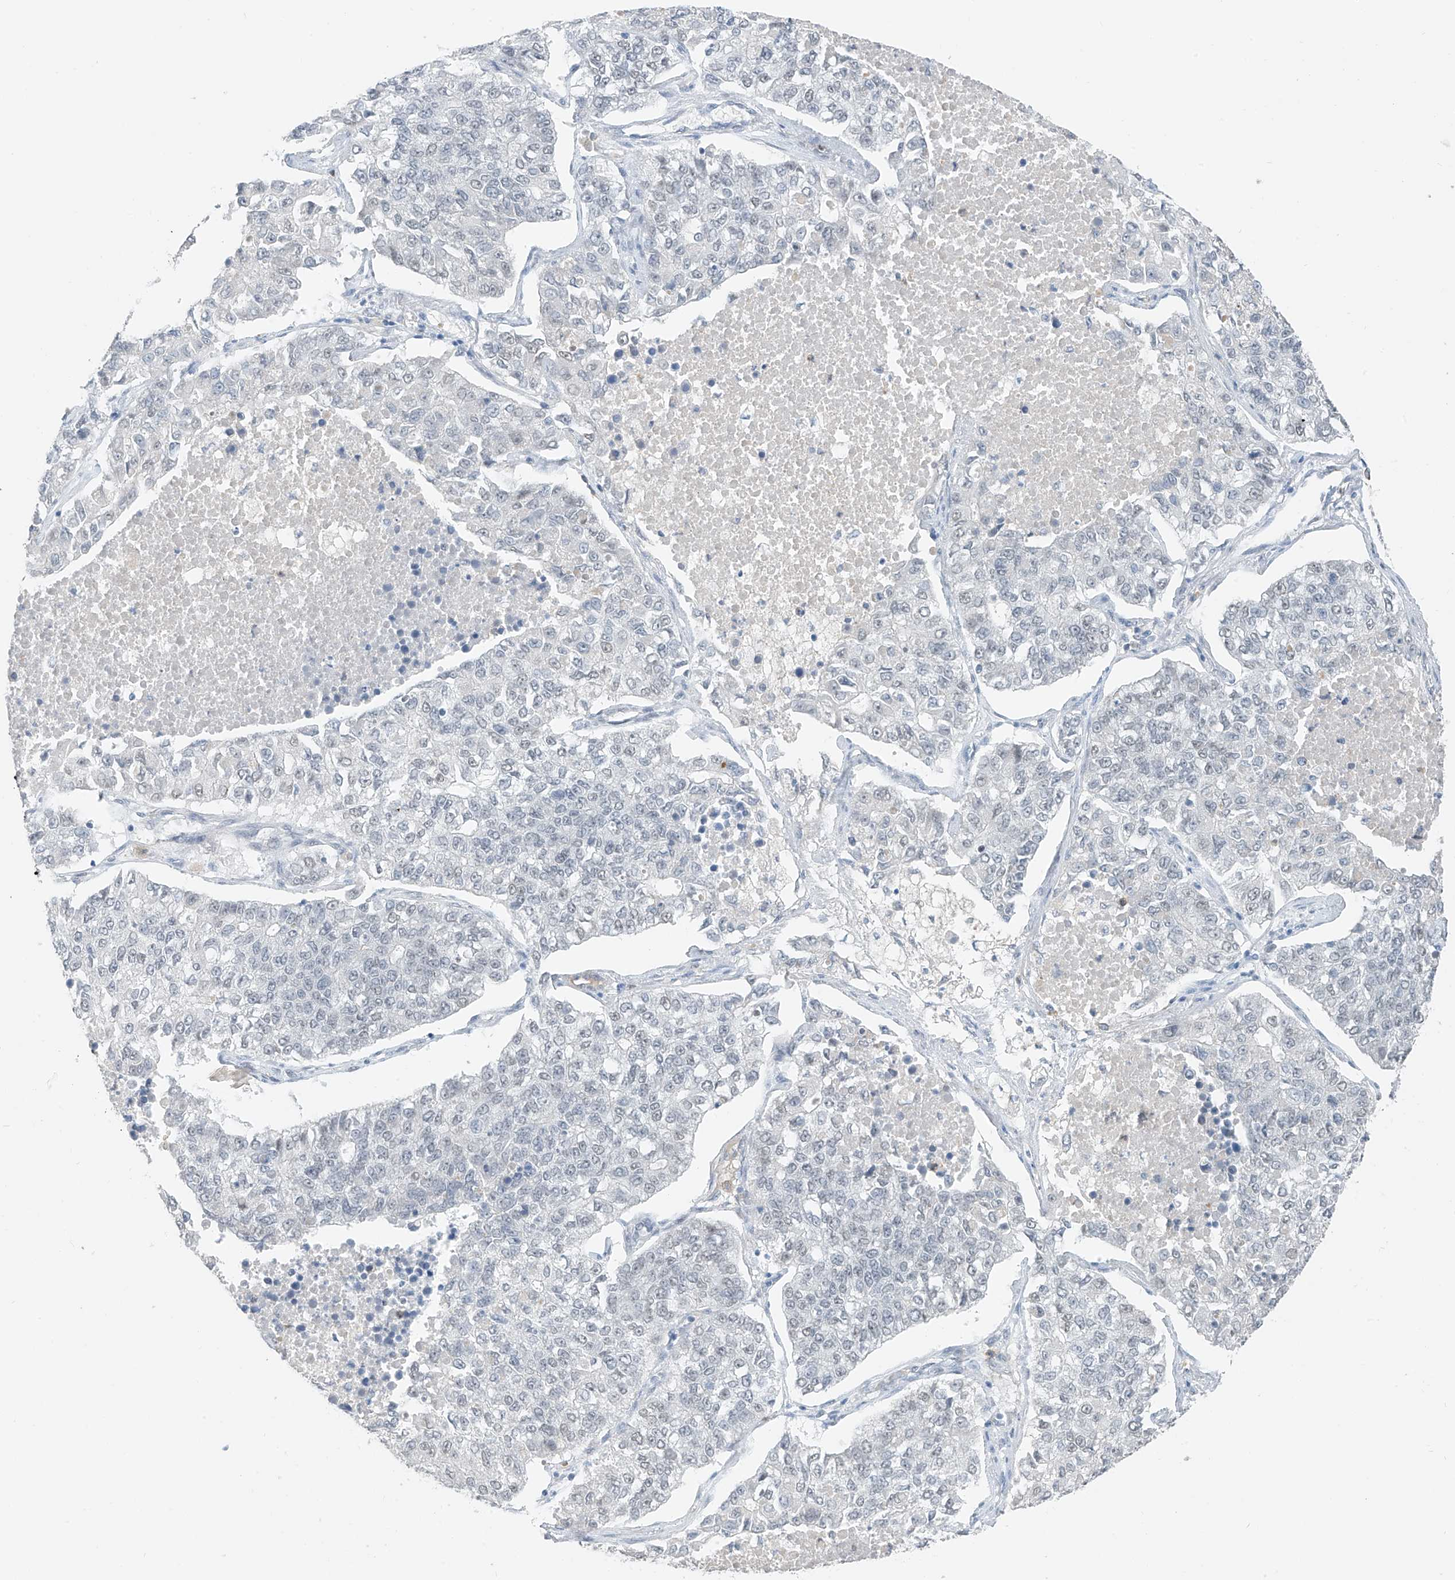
{"staining": {"intensity": "negative", "quantity": "none", "location": "none"}, "tissue": "lung cancer", "cell_type": "Tumor cells", "image_type": "cancer", "snomed": [{"axis": "morphology", "description": "Adenocarcinoma, NOS"}, {"axis": "topography", "description": "Lung"}], "caption": "A high-resolution image shows immunohistochemistry (IHC) staining of lung cancer, which displays no significant expression in tumor cells.", "gene": "MCM9", "patient": {"sex": "male", "age": 49}}